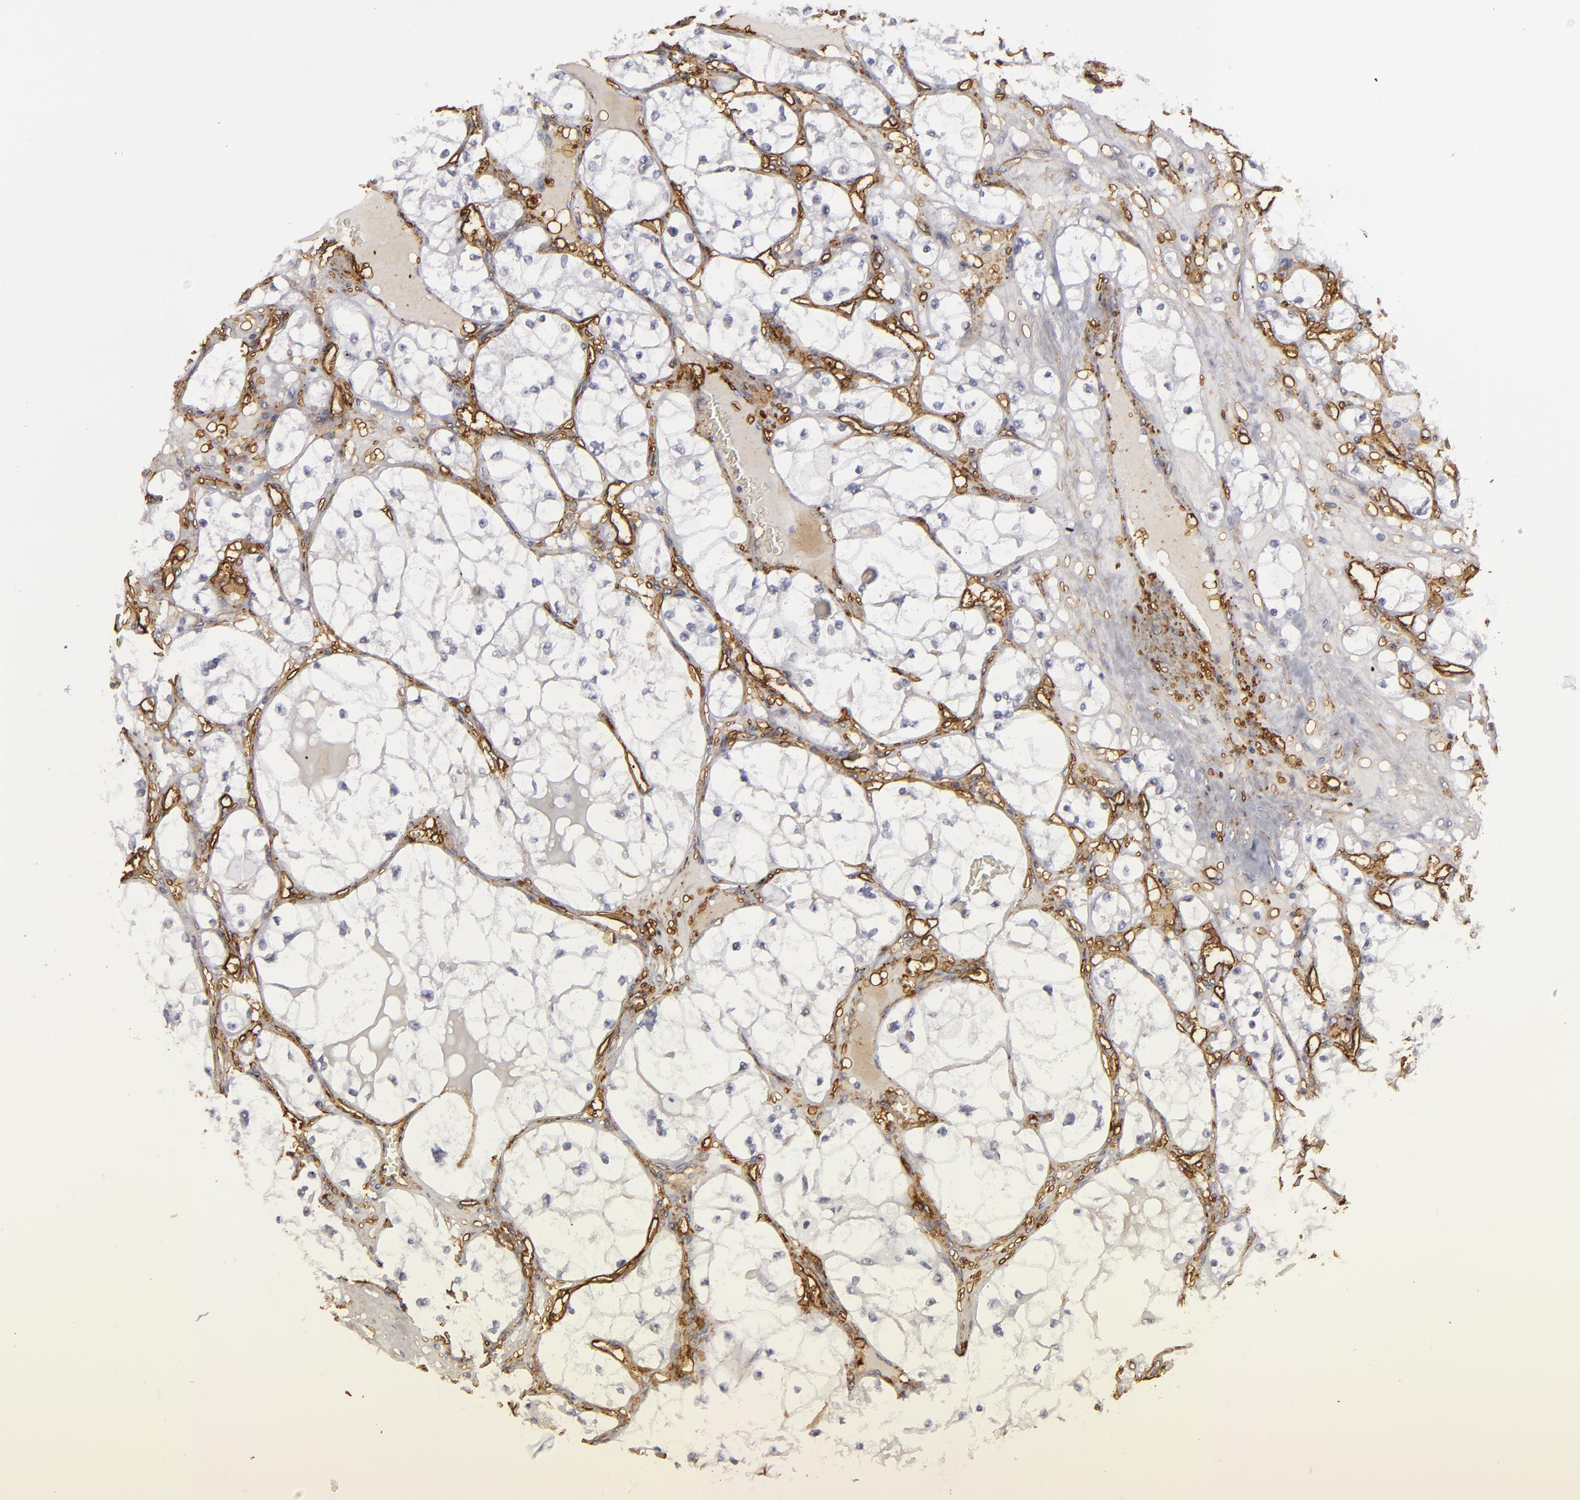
{"staining": {"intensity": "negative", "quantity": "none", "location": "none"}, "tissue": "renal cancer", "cell_type": "Tumor cells", "image_type": "cancer", "snomed": [{"axis": "morphology", "description": "Adenocarcinoma, NOS"}, {"axis": "topography", "description": "Kidney"}], "caption": "Adenocarcinoma (renal) was stained to show a protein in brown. There is no significant positivity in tumor cells. (DAB IHC with hematoxylin counter stain).", "gene": "MCAM", "patient": {"sex": "male", "age": 61}}